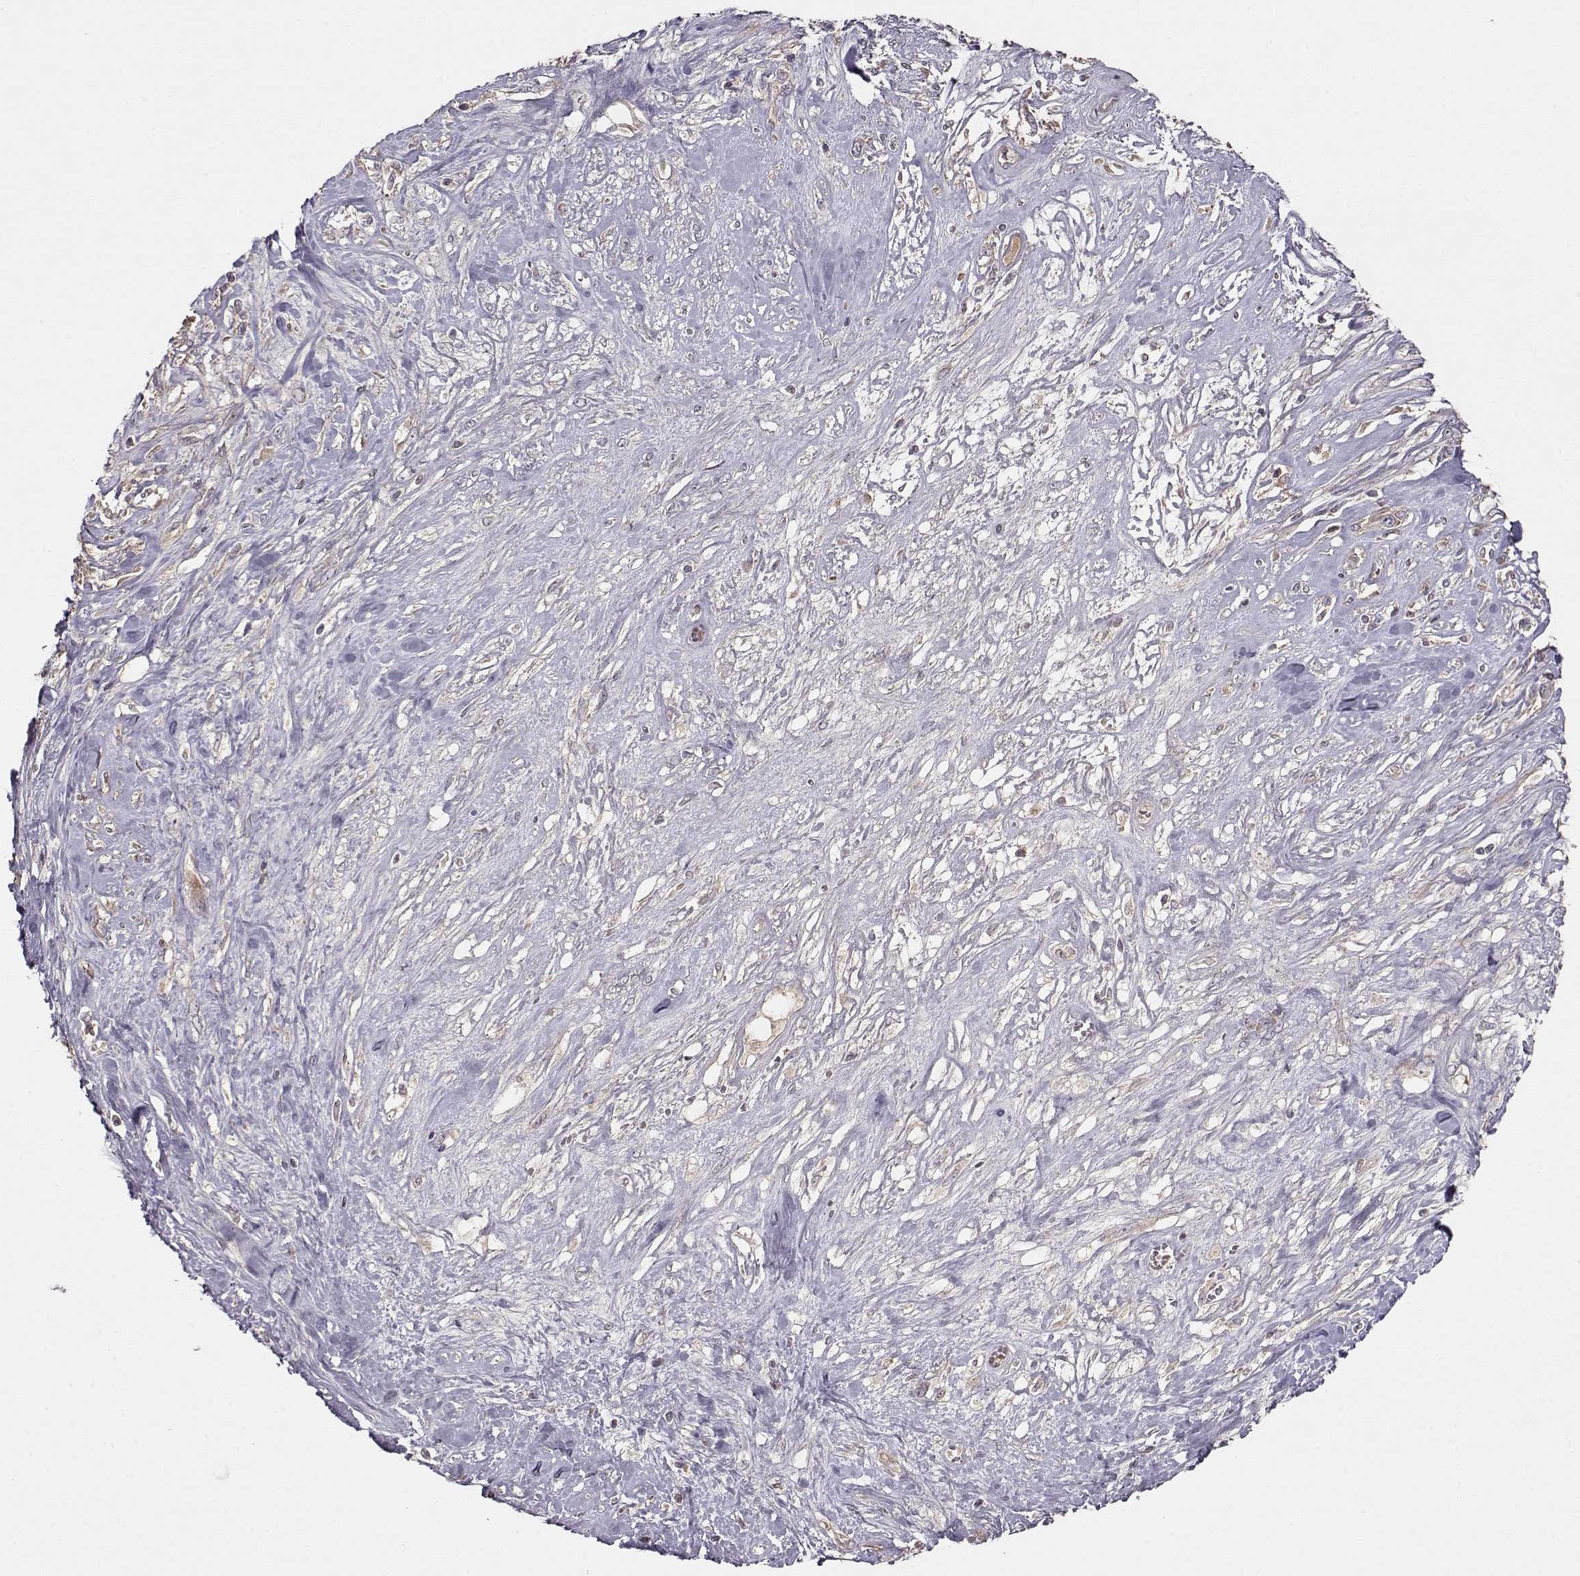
{"staining": {"intensity": "negative", "quantity": "none", "location": "none"}, "tissue": "melanoma", "cell_type": "Tumor cells", "image_type": "cancer", "snomed": [{"axis": "morphology", "description": "Malignant melanoma, NOS"}, {"axis": "topography", "description": "Skin"}], "caption": "A high-resolution image shows IHC staining of malignant melanoma, which shows no significant expression in tumor cells.", "gene": "PMCH", "patient": {"sex": "female", "age": 91}}